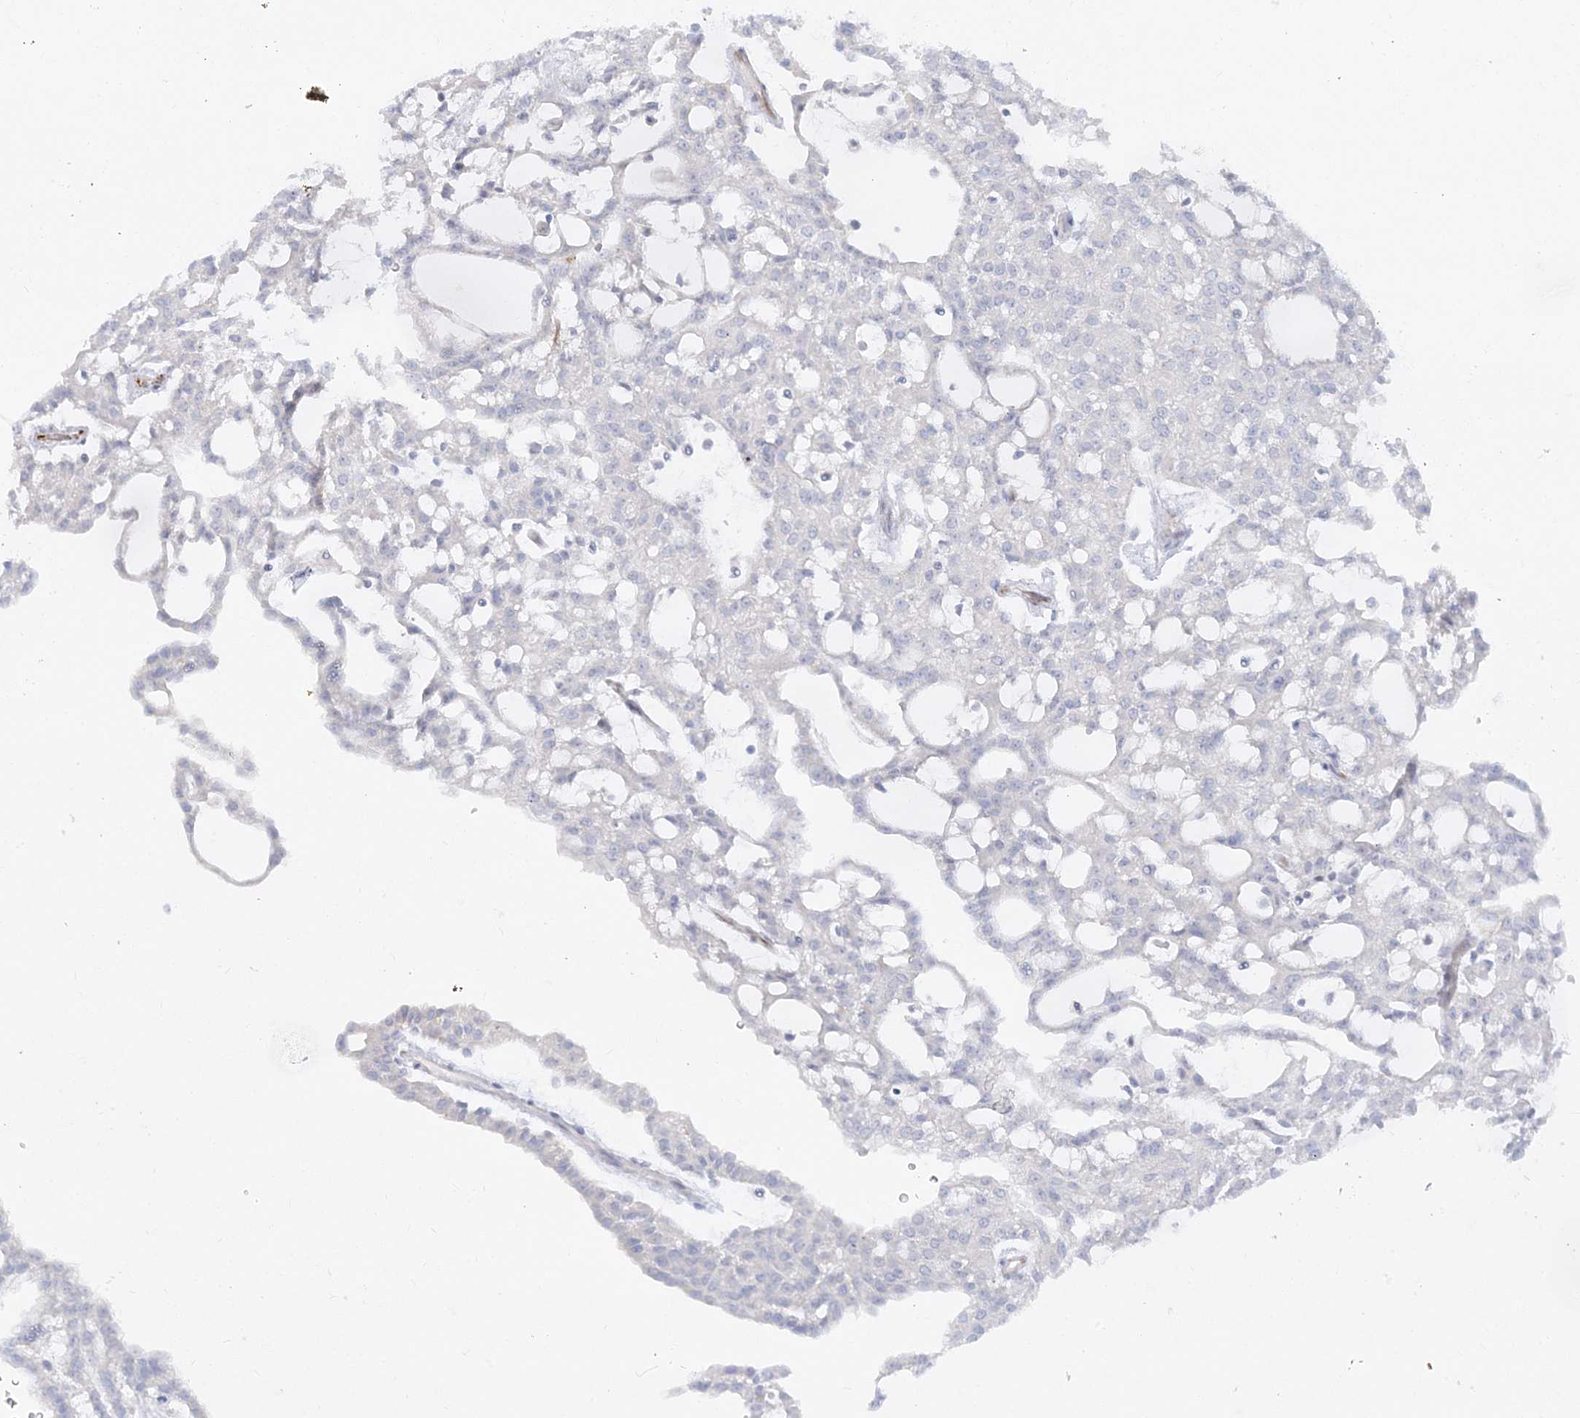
{"staining": {"intensity": "negative", "quantity": "none", "location": "none"}, "tissue": "renal cancer", "cell_type": "Tumor cells", "image_type": "cancer", "snomed": [{"axis": "morphology", "description": "Adenocarcinoma, NOS"}, {"axis": "topography", "description": "Kidney"}], "caption": "Renal cancer (adenocarcinoma) was stained to show a protein in brown. There is no significant expression in tumor cells.", "gene": "GPAT2", "patient": {"sex": "male", "age": 63}}